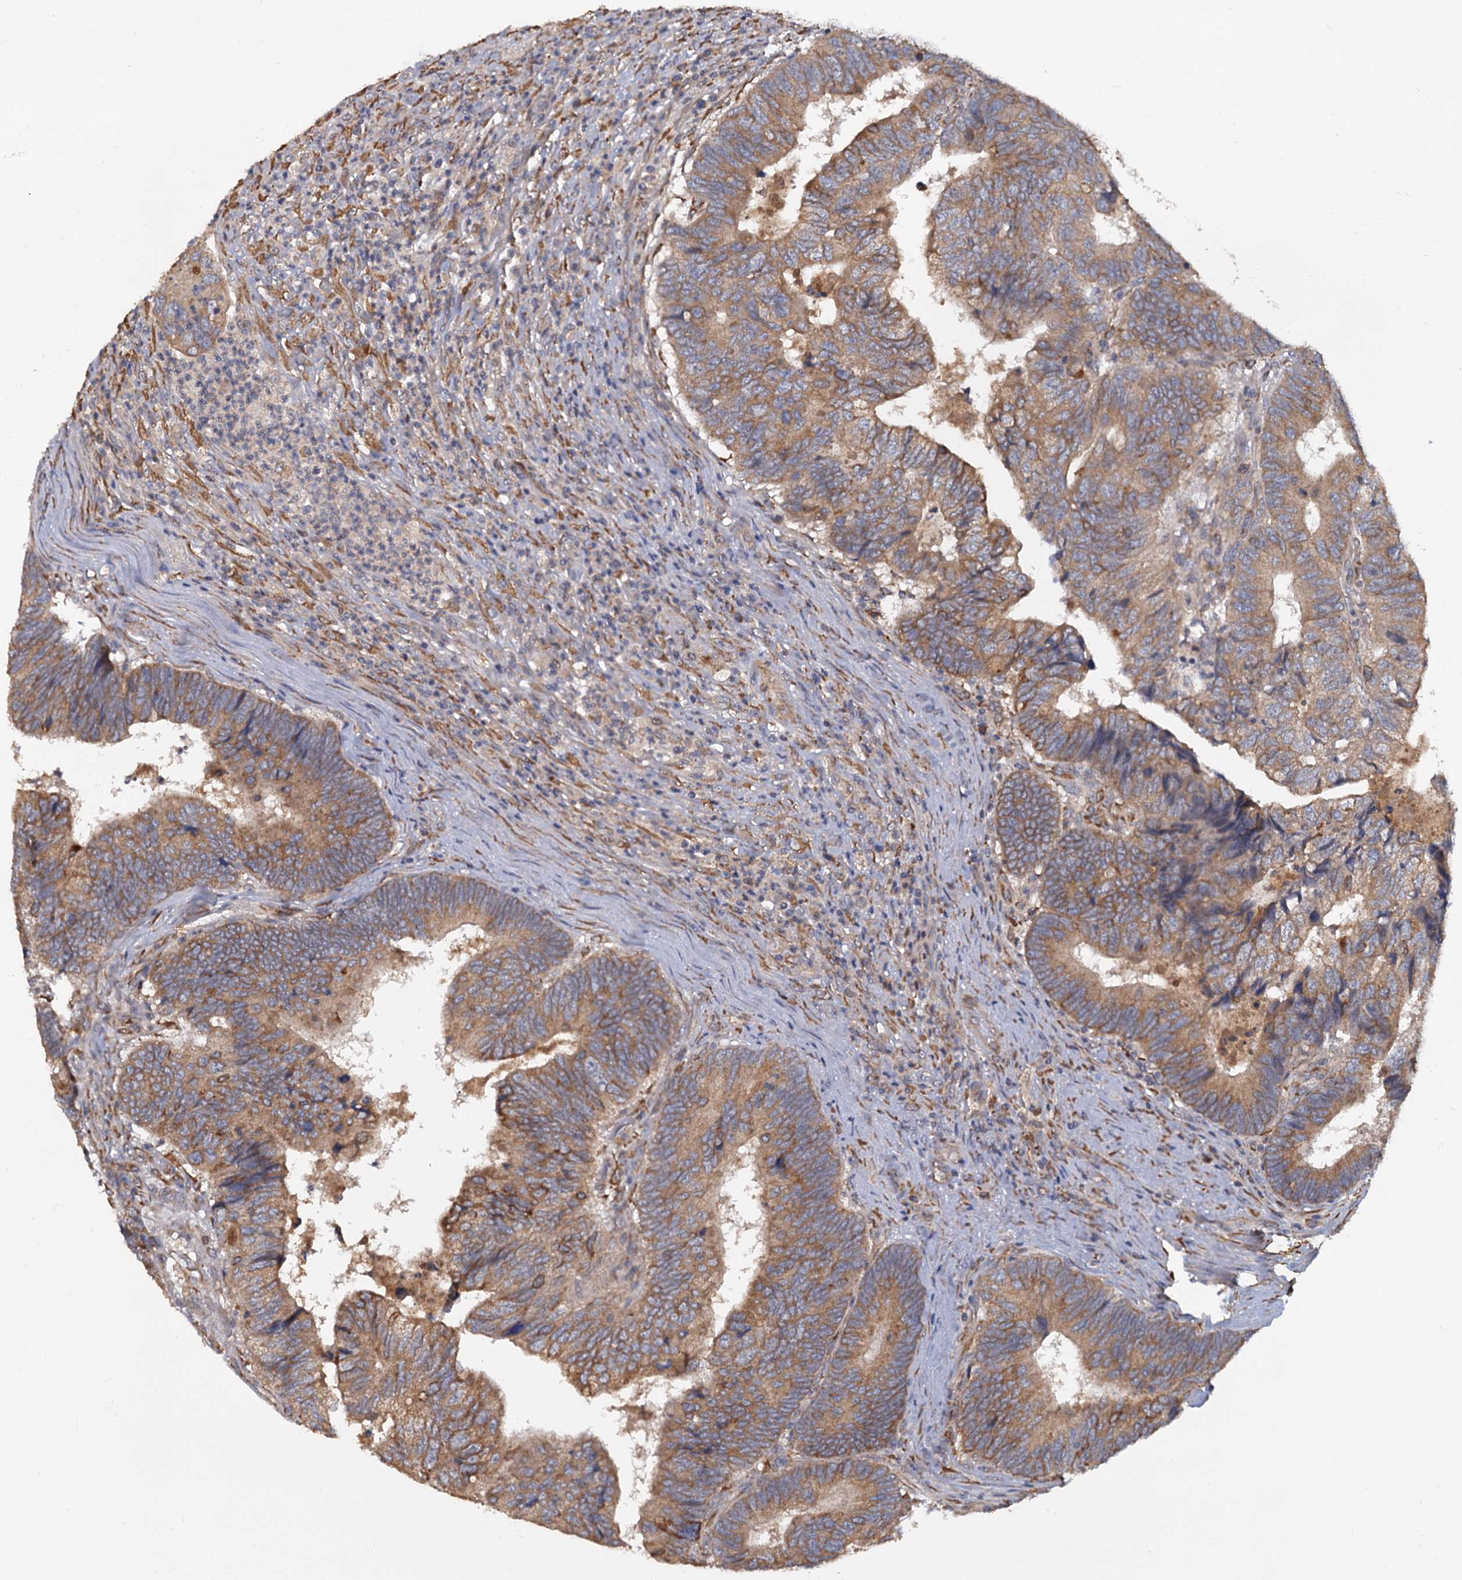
{"staining": {"intensity": "moderate", "quantity": ">75%", "location": "cytoplasmic/membranous"}, "tissue": "colorectal cancer", "cell_type": "Tumor cells", "image_type": "cancer", "snomed": [{"axis": "morphology", "description": "Adenocarcinoma, NOS"}, {"axis": "topography", "description": "Colon"}], "caption": "High-magnification brightfield microscopy of adenocarcinoma (colorectal) stained with DAB (brown) and counterstained with hematoxylin (blue). tumor cells exhibit moderate cytoplasmic/membranous positivity is seen in about>75% of cells. (DAB = brown stain, brightfield microscopy at high magnification).", "gene": "LRRC51", "patient": {"sex": "female", "age": 67}}